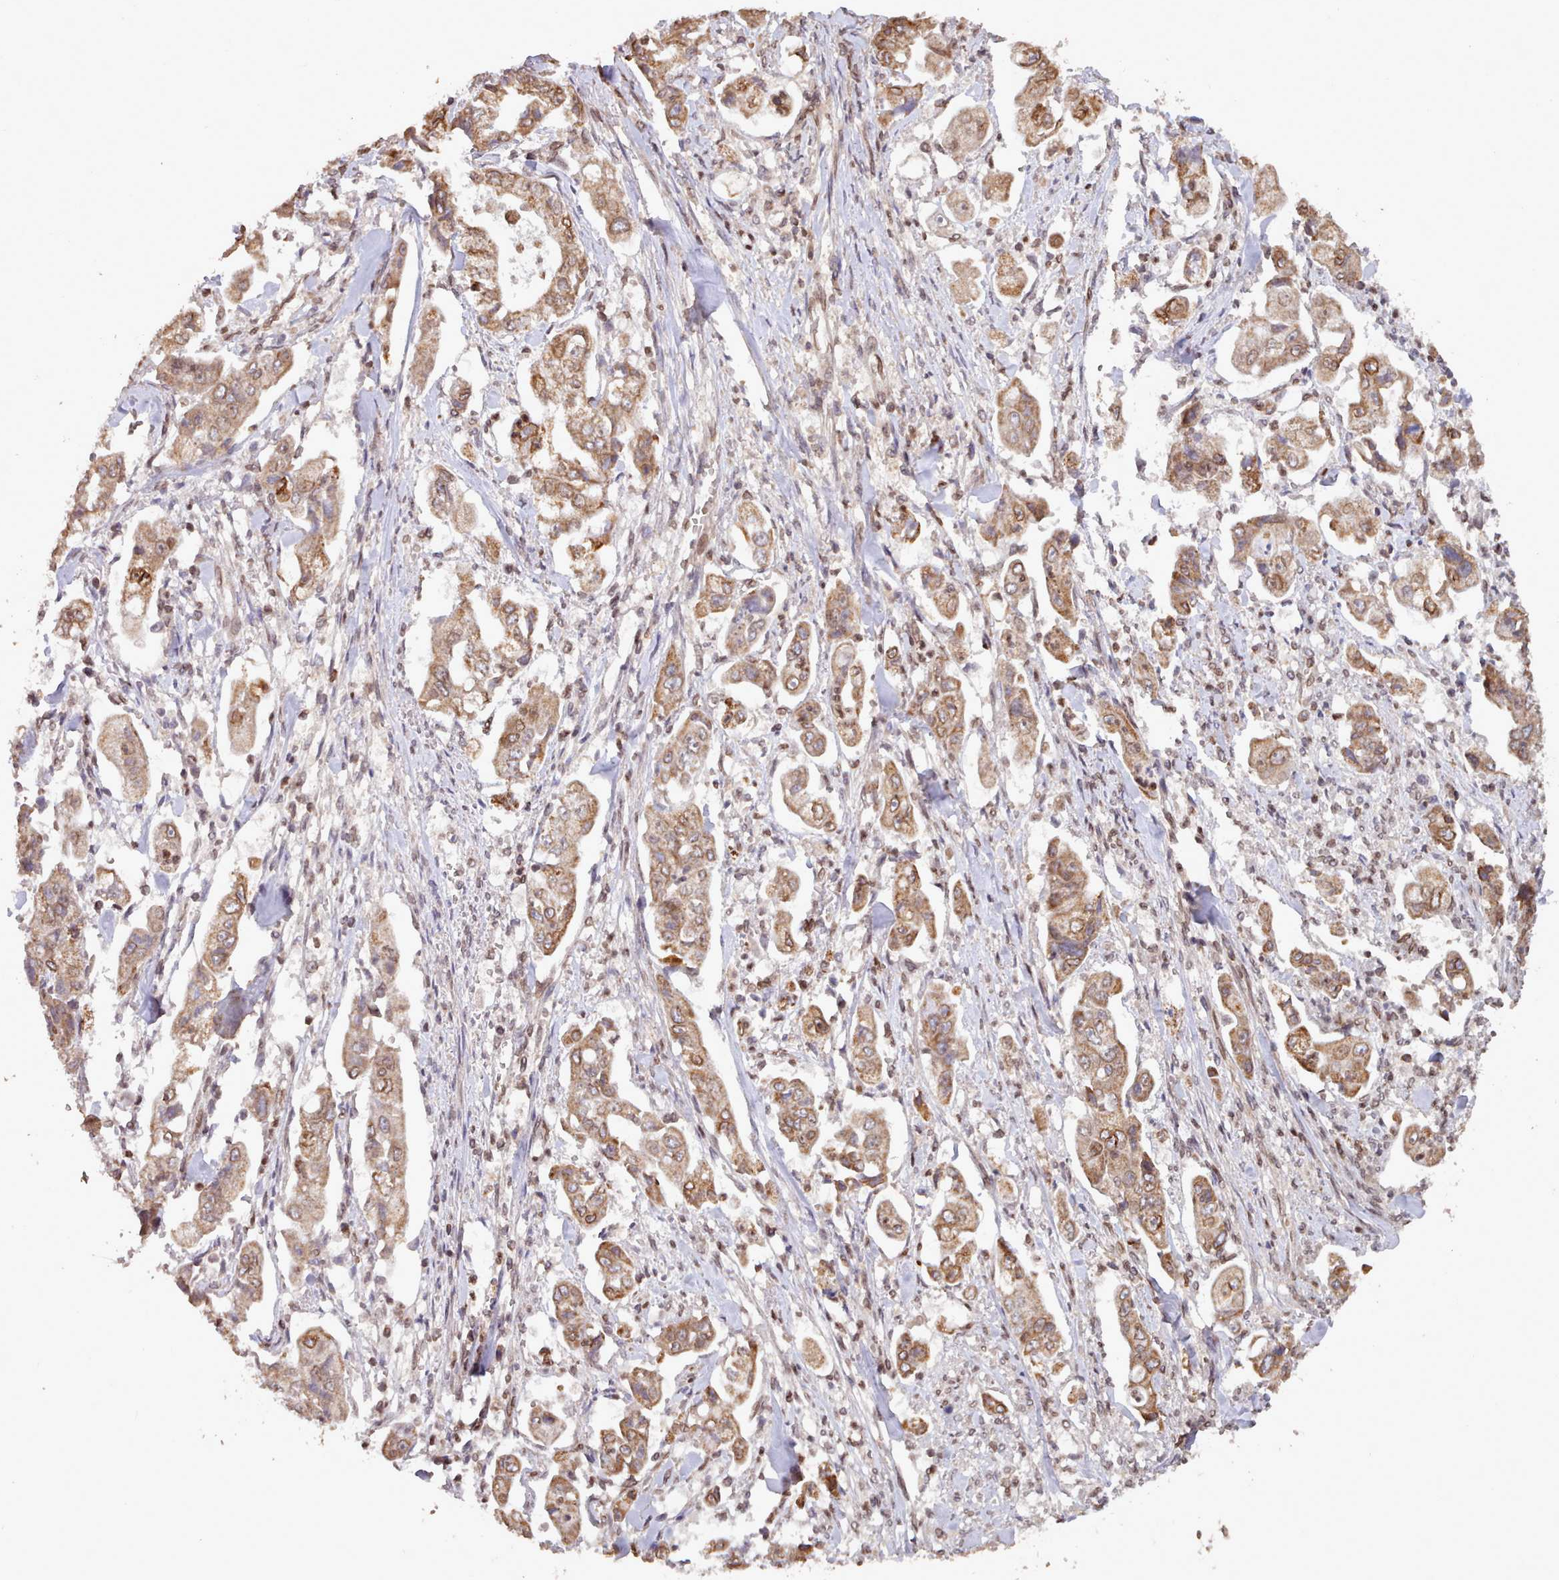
{"staining": {"intensity": "moderate", "quantity": ">75%", "location": "cytoplasmic/membranous"}, "tissue": "stomach cancer", "cell_type": "Tumor cells", "image_type": "cancer", "snomed": [{"axis": "morphology", "description": "Adenocarcinoma, NOS"}, {"axis": "topography", "description": "Stomach"}], "caption": "Stomach cancer was stained to show a protein in brown. There is medium levels of moderate cytoplasmic/membranous staining in approximately >75% of tumor cells. The staining is performed using DAB (3,3'-diaminobenzidine) brown chromogen to label protein expression. The nuclei are counter-stained blue using hematoxylin.", "gene": "TOR1AIP1", "patient": {"sex": "male", "age": 62}}